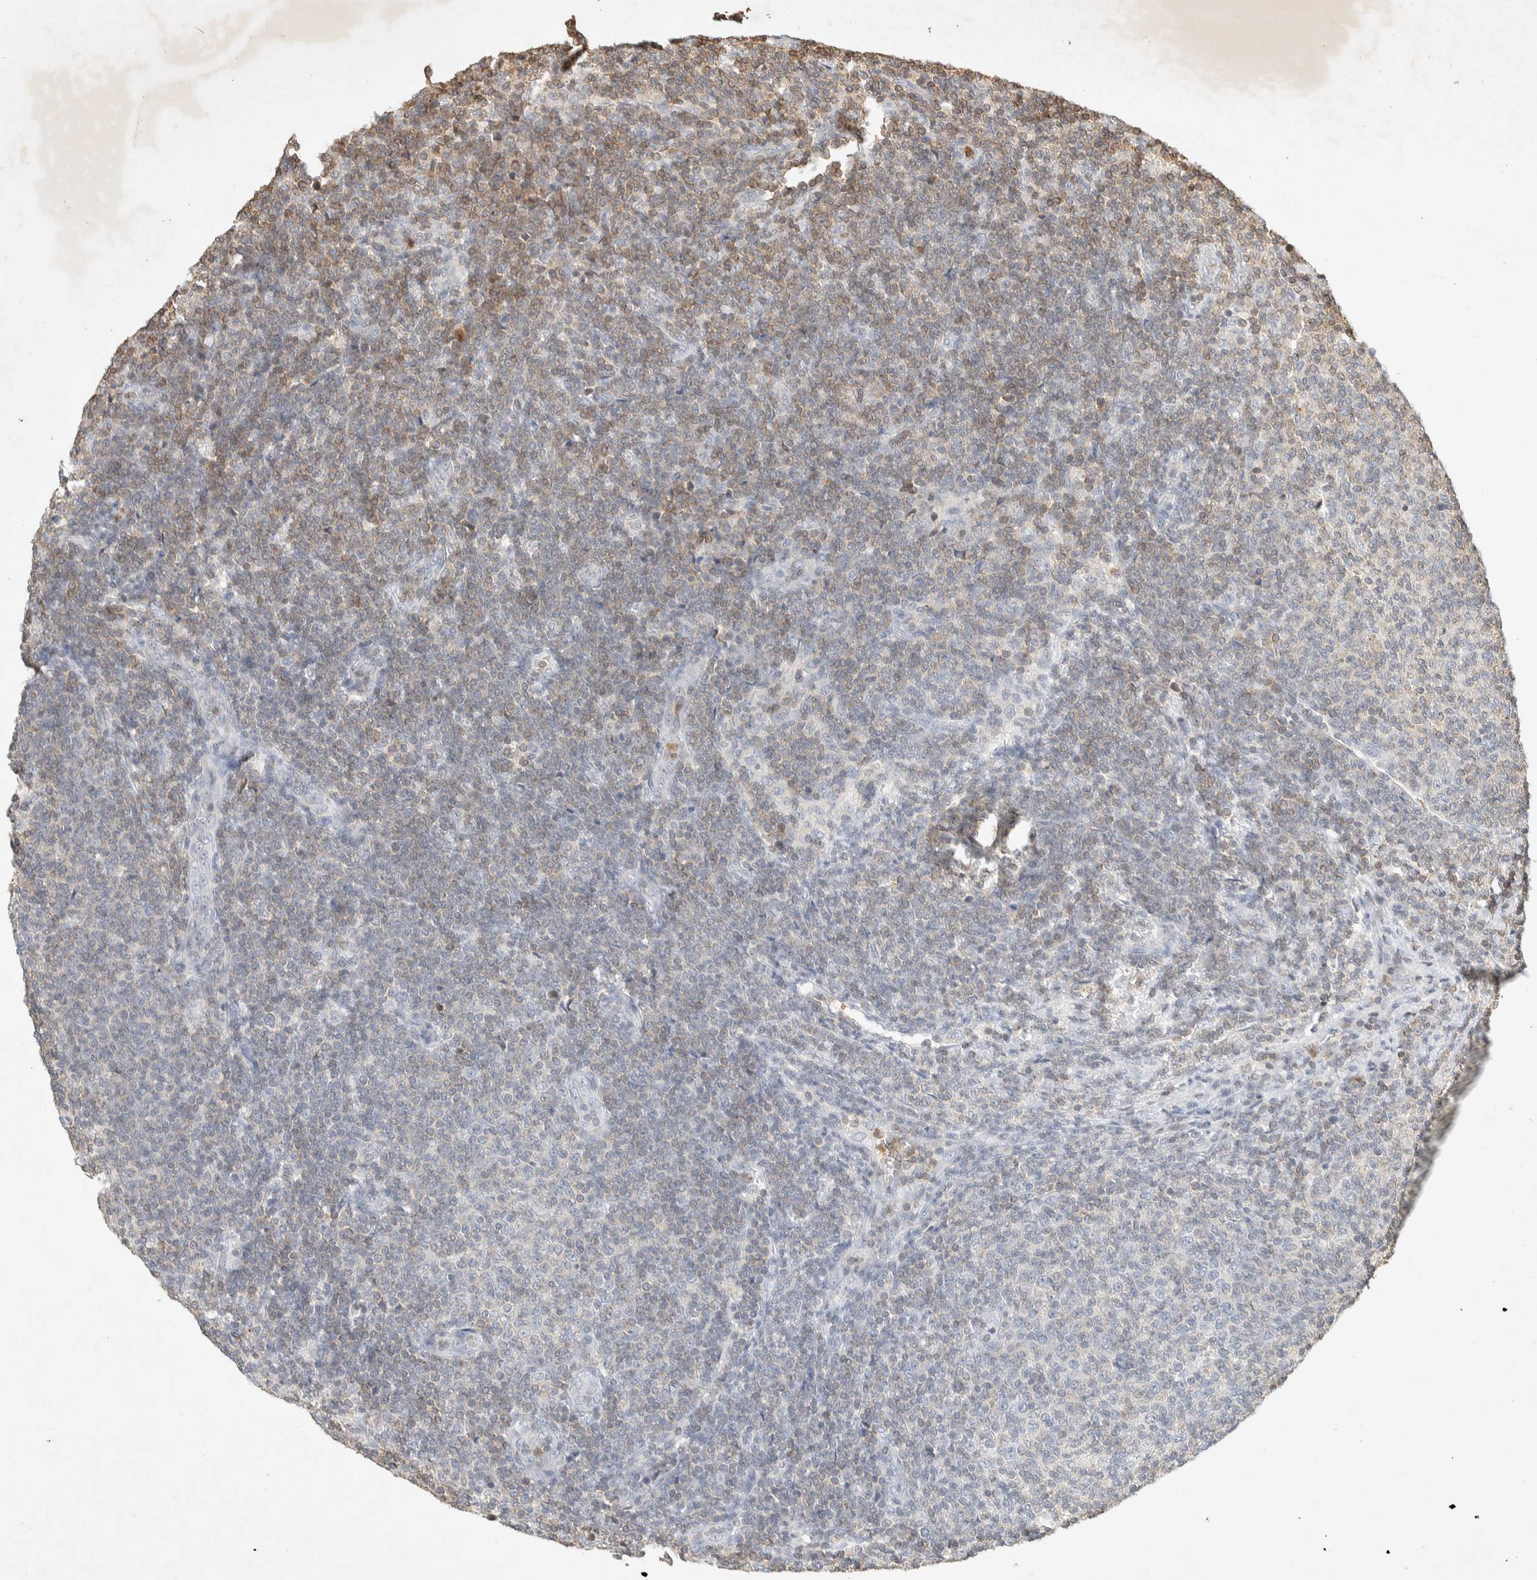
{"staining": {"intensity": "negative", "quantity": "none", "location": "none"}, "tissue": "lymphoma", "cell_type": "Tumor cells", "image_type": "cancer", "snomed": [{"axis": "morphology", "description": "Malignant lymphoma, non-Hodgkin's type, Low grade"}, {"axis": "topography", "description": "Lymph node"}], "caption": "There is no significant staining in tumor cells of lymphoma. Brightfield microscopy of immunohistochemistry stained with DAB (brown) and hematoxylin (blue), captured at high magnification.", "gene": "RAC2", "patient": {"sex": "male", "age": 66}}